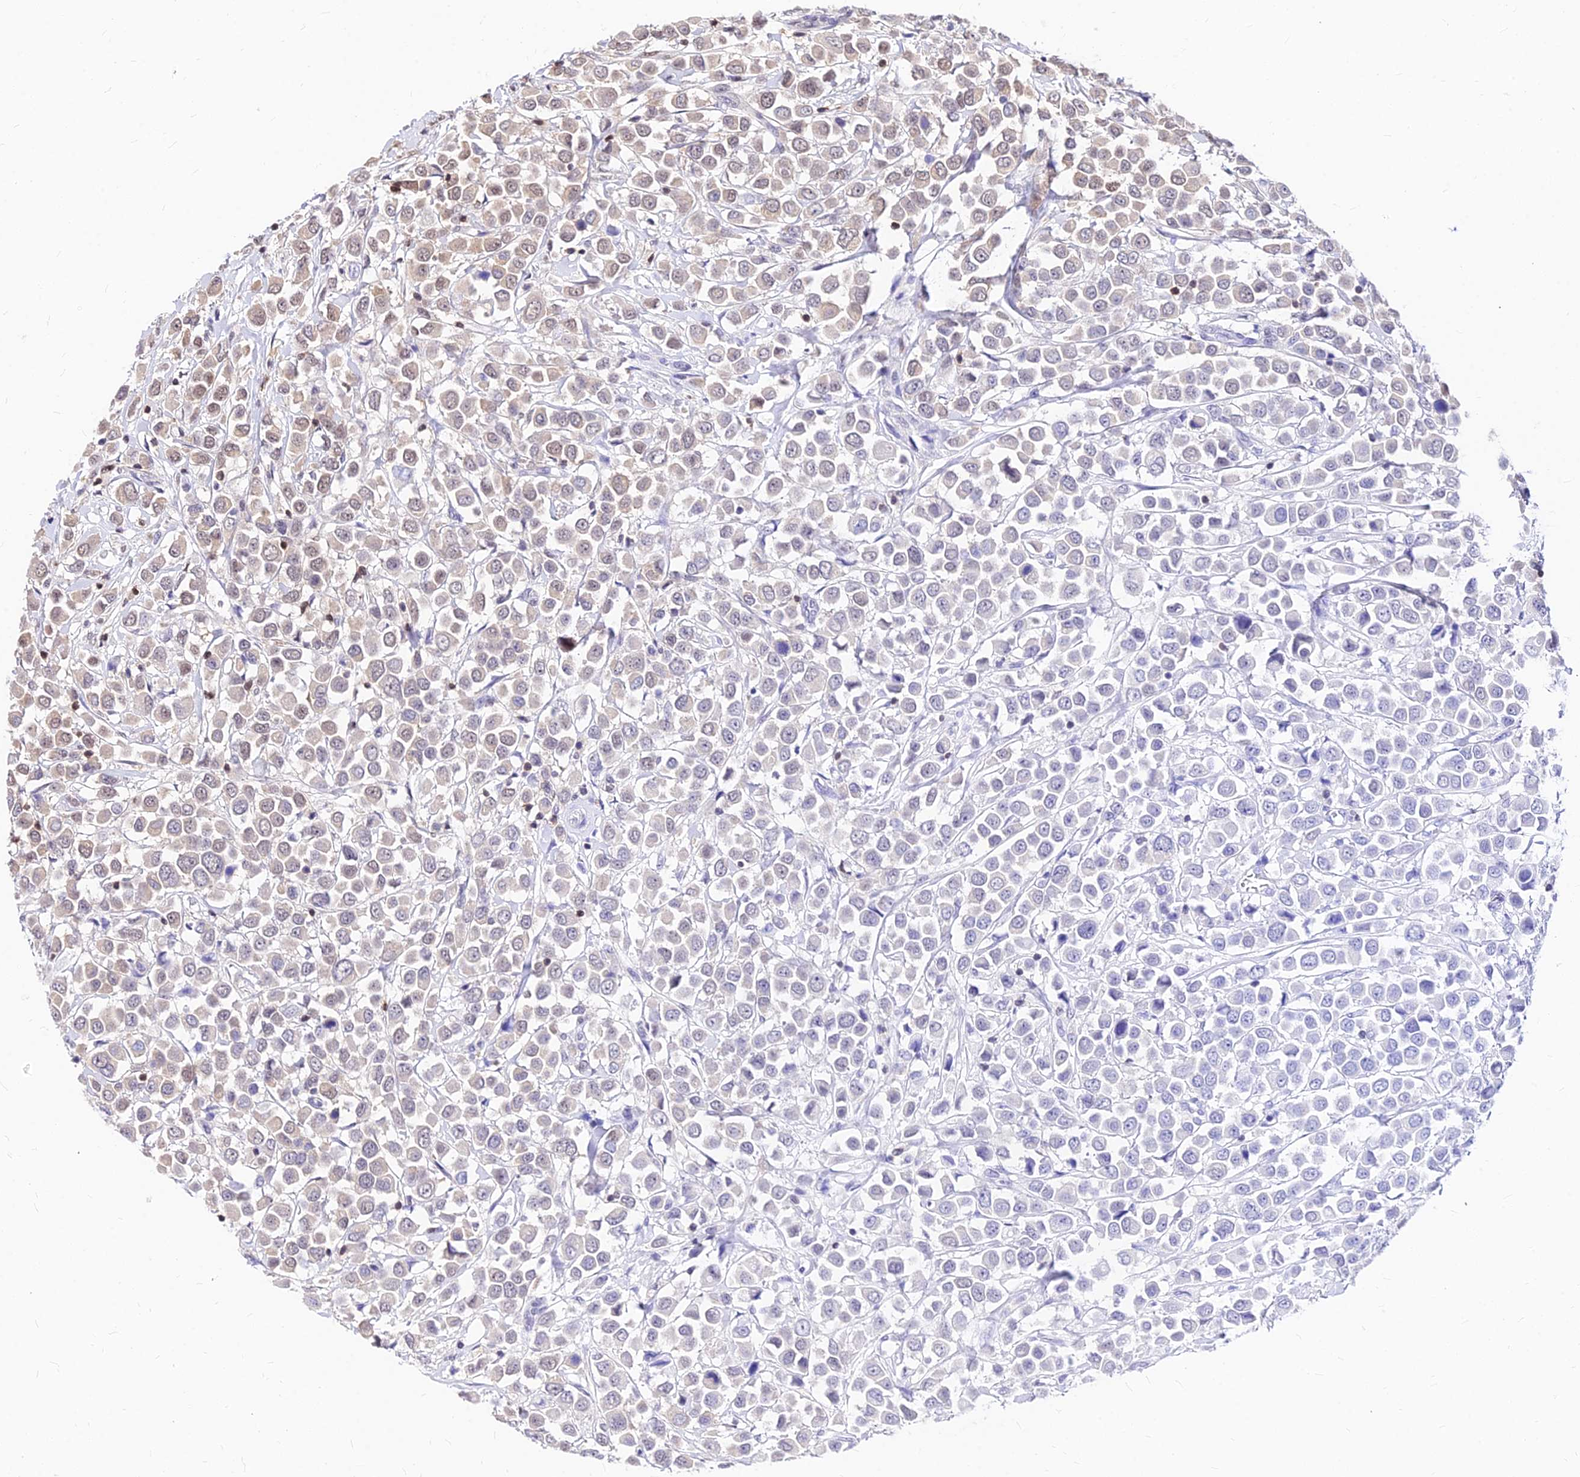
{"staining": {"intensity": "weak", "quantity": "25%-75%", "location": "cytoplasmic/membranous,nuclear"}, "tissue": "breast cancer", "cell_type": "Tumor cells", "image_type": "cancer", "snomed": [{"axis": "morphology", "description": "Duct carcinoma"}, {"axis": "topography", "description": "Breast"}], "caption": "DAB (3,3'-diaminobenzidine) immunohistochemical staining of breast cancer (infiltrating ductal carcinoma) exhibits weak cytoplasmic/membranous and nuclear protein positivity in about 25%-75% of tumor cells.", "gene": "PAXX", "patient": {"sex": "female", "age": 61}}